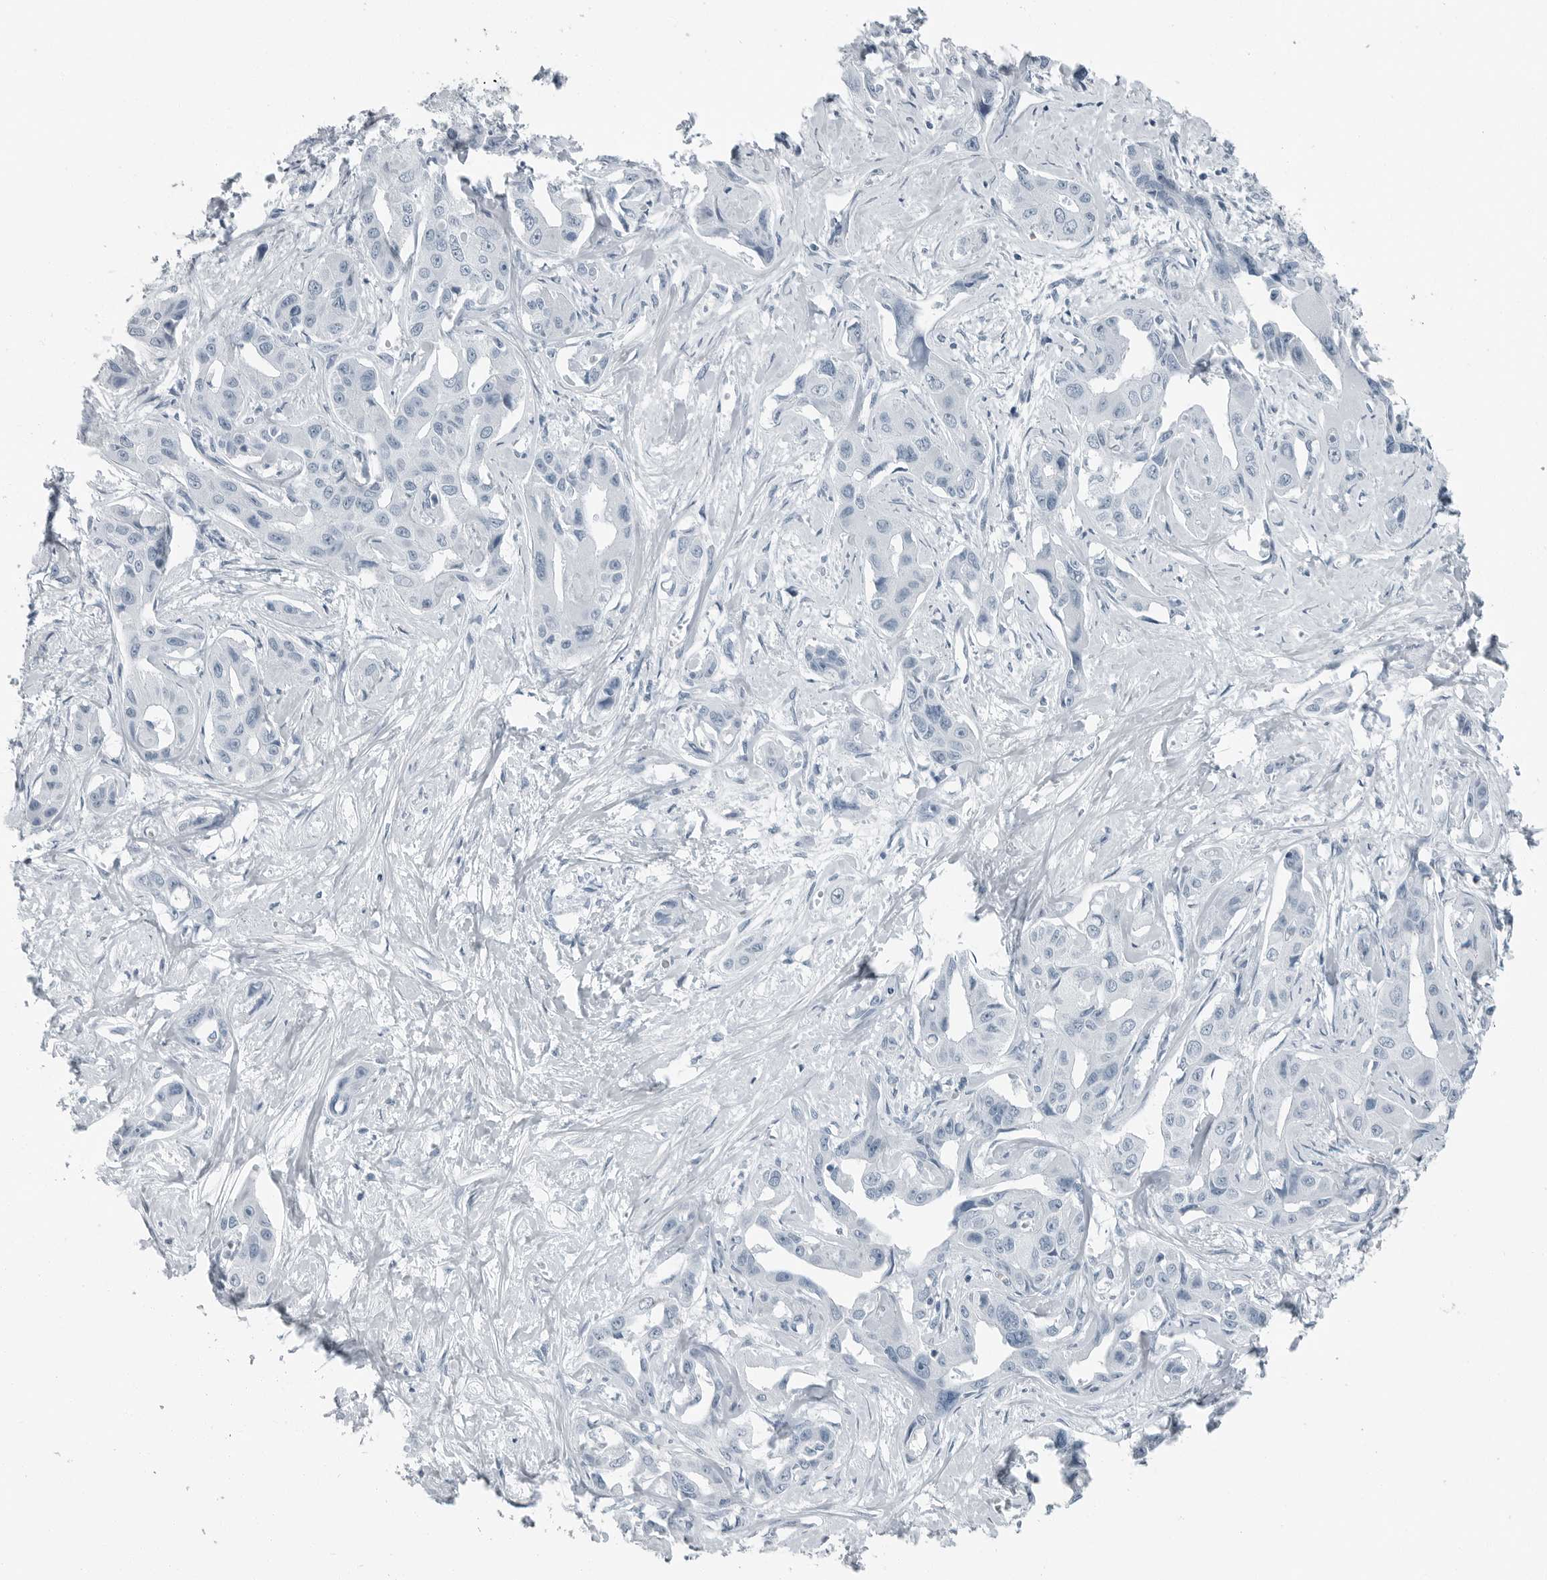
{"staining": {"intensity": "negative", "quantity": "none", "location": "none"}, "tissue": "liver cancer", "cell_type": "Tumor cells", "image_type": "cancer", "snomed": [{"axis": "morphology", "description": "Cholangiocarcinoma"}, {"axis": "topography", "description": "Liver"}], "caption": "There is no significant positivity in tumor cells of cholangiocarcinoma (liver). (Brightfield microscopy of DAB (3,3'-diaminobenzidine) immunohistochemistry at high magnification).", "gene": "FABP6", "patient": {"sex": "male", "age": 59}}